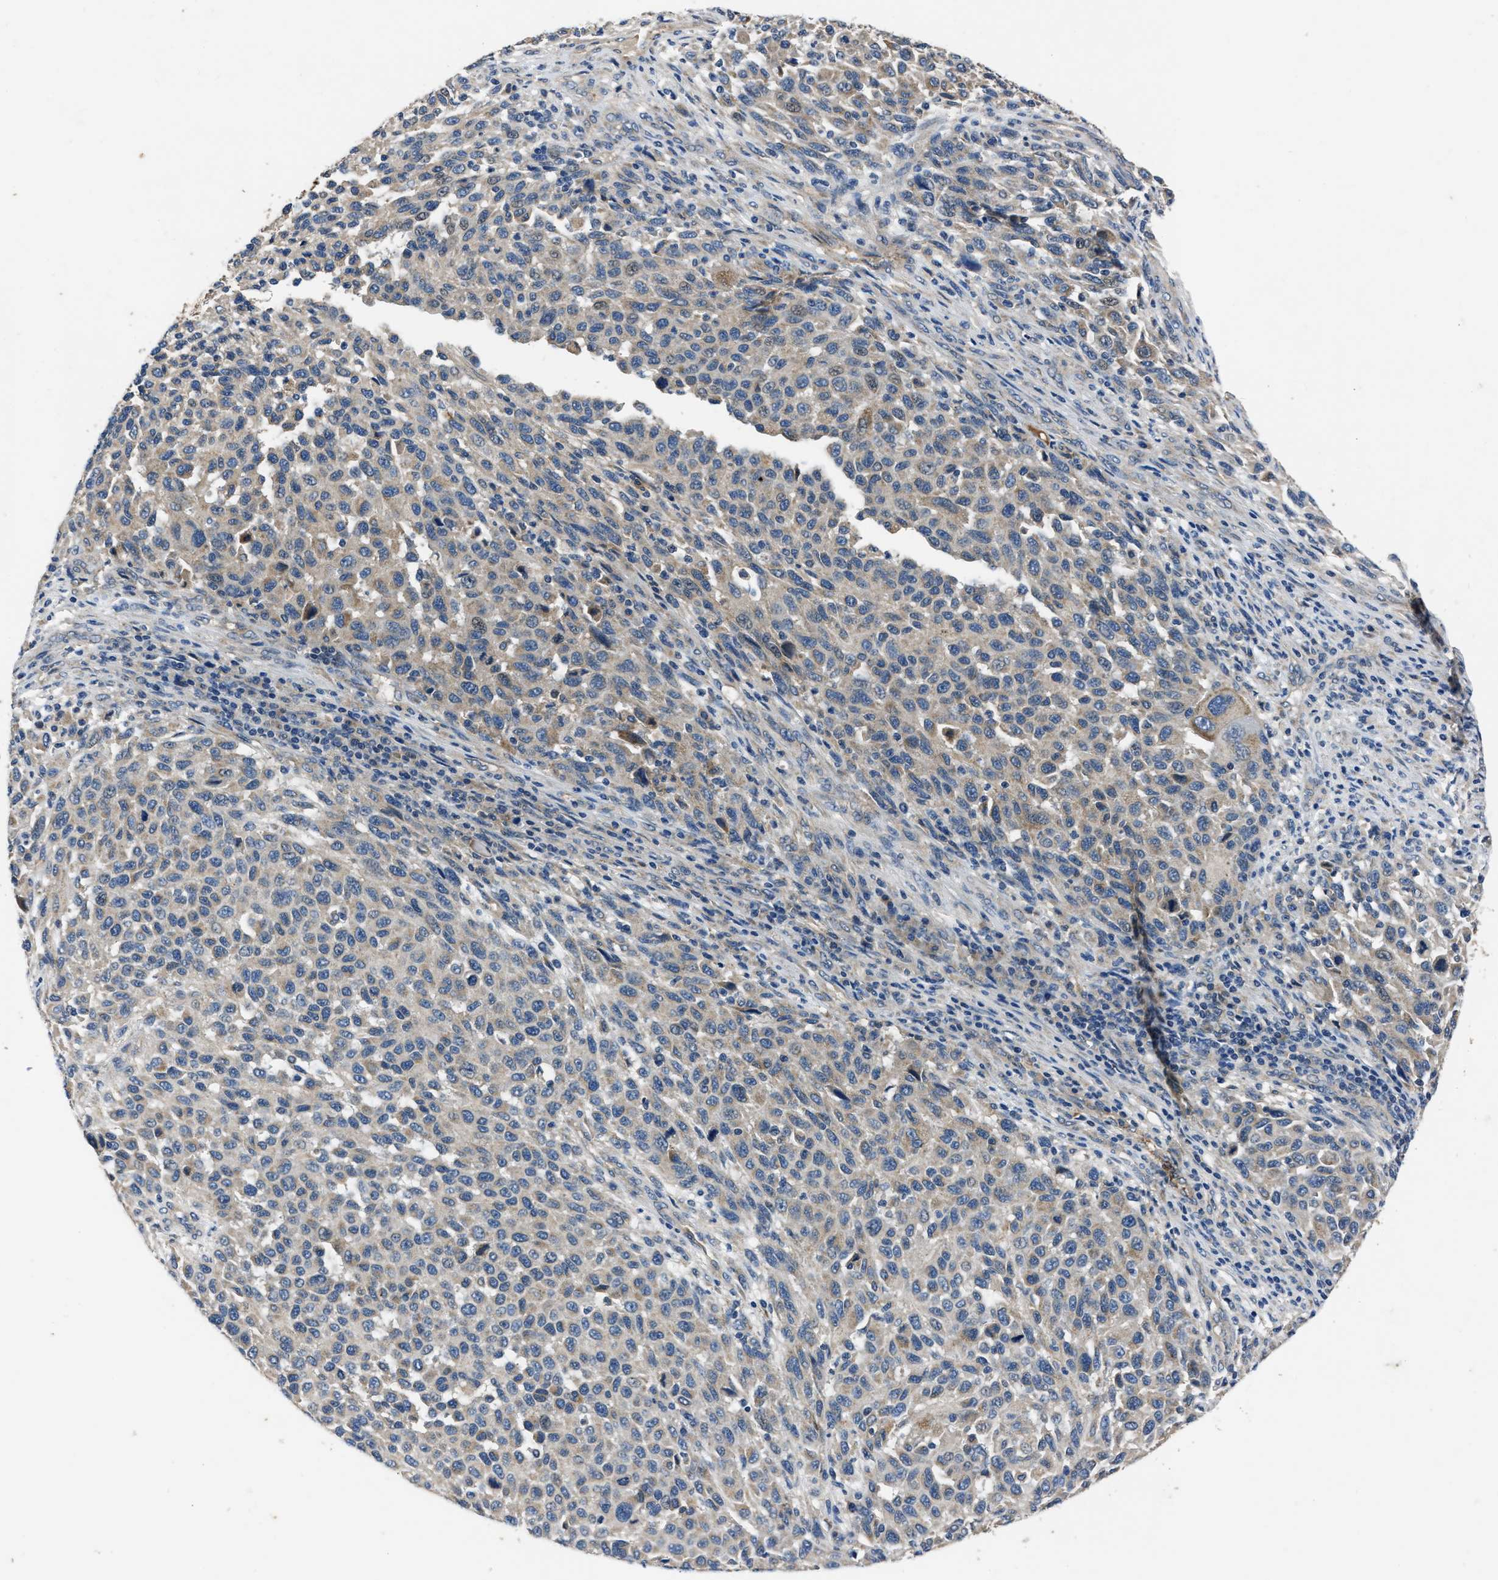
{"staining": {"intensity": "negative", "quantity": "none", "location": "none"}, "tissue": "melanoma", "cell_type": "Tumor cells", "image_type": "cancer", "snomed": [{"axis": "morphology", "description": "Malignant melanoma, Metastatic site"}, {"axis": "topography", "description": "Lymph node"}], "caption": "This is an IHC histopathology image of malignant melanoma (metastatic site). There is no expression in tumor cells.", "gene": "ERC1", "patient": {"sex": "male", "age": 61}}